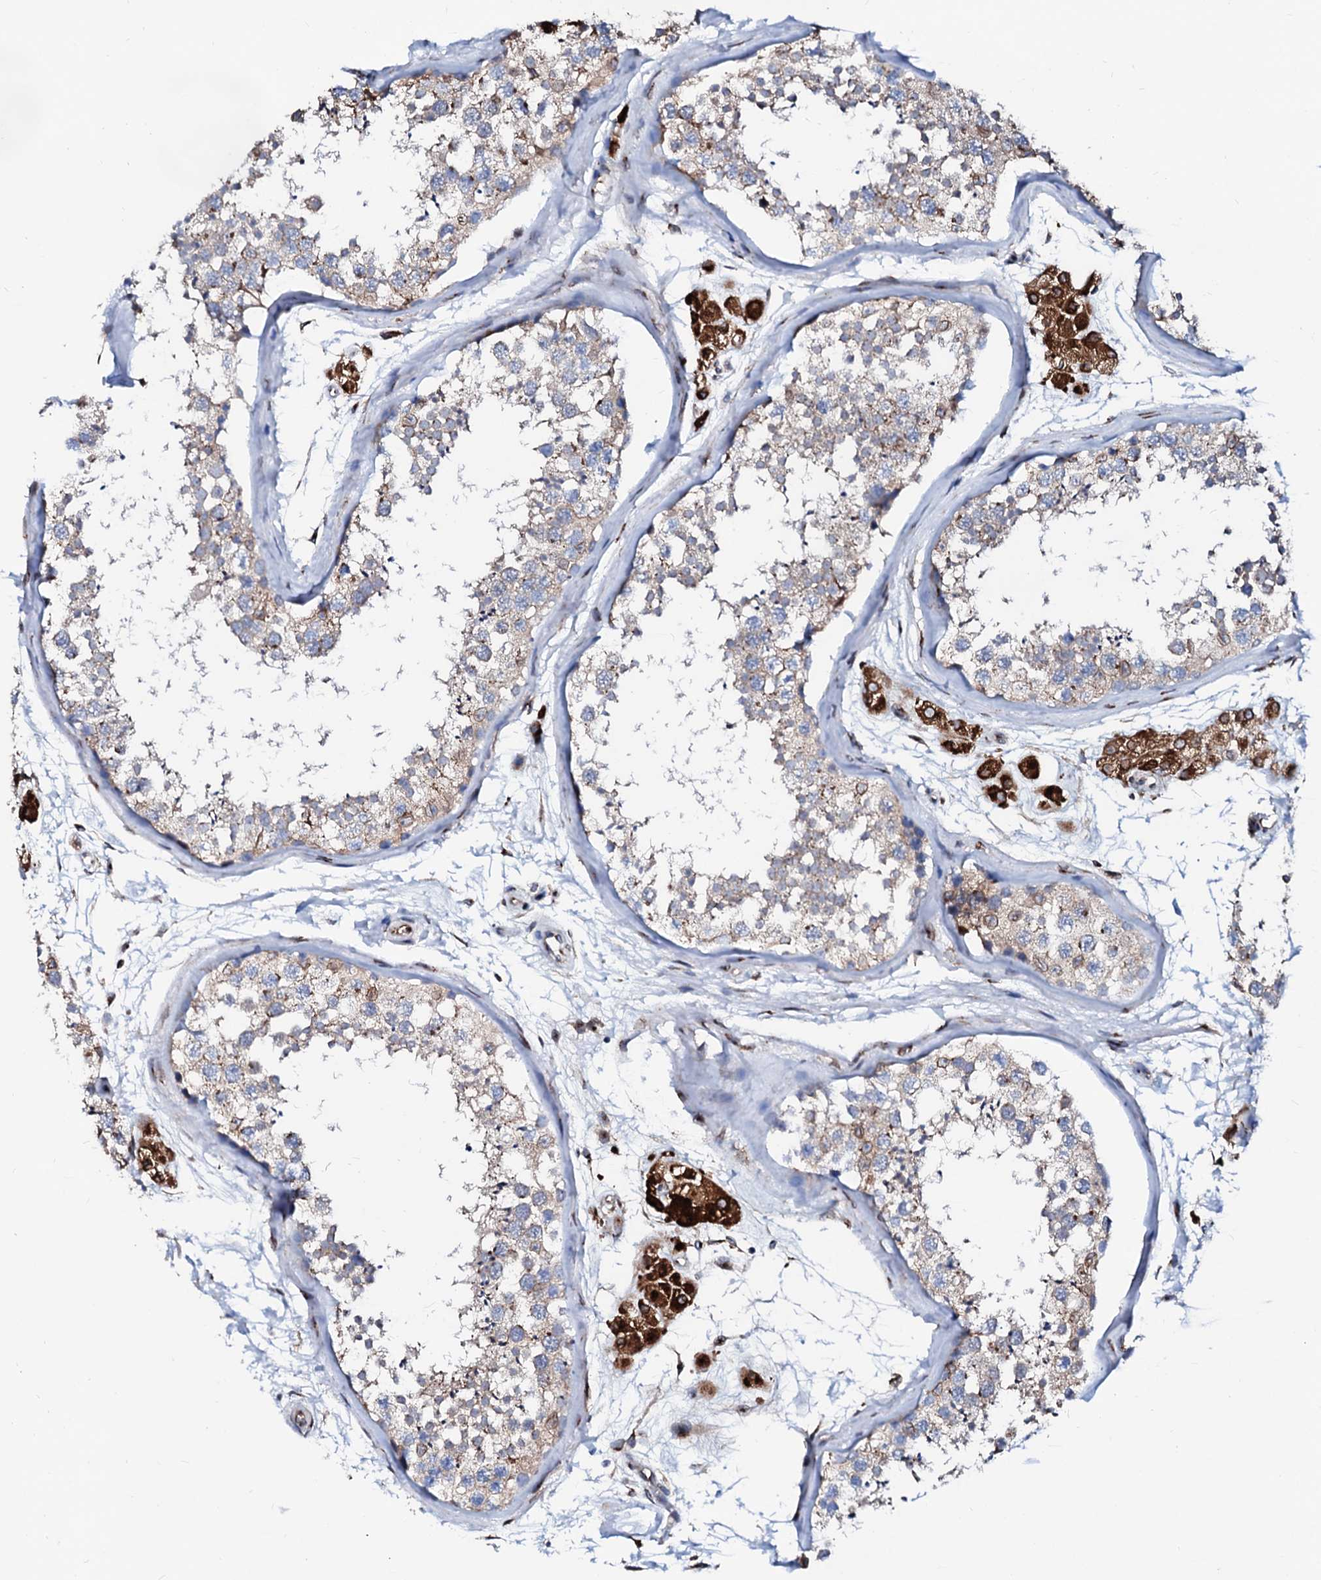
{"staining": {"intensity": "weak", "quantity": "25%-75%", "location": "cytoplasmic/membranous"}, "tissue": "testis", "cell_type": "Cells in seminiferous ducts", "image_type": "normal", "snomed": [{"axis": "morphology", "description": "Normal tissue, NOS"}, {"axis": "topography", "description": "Testis"}], "caption": "Weak cytoplasmic/membranous protein staining is present in approximately 25%-75% of cells in seminiferous ducts in testis. Using DAB (brown) and hematoxylin (blue) stains, captured at high magnification using brightfield microscopy.", "gene": "TMCO3", "patient": {"sex": "male", "age": 56}}